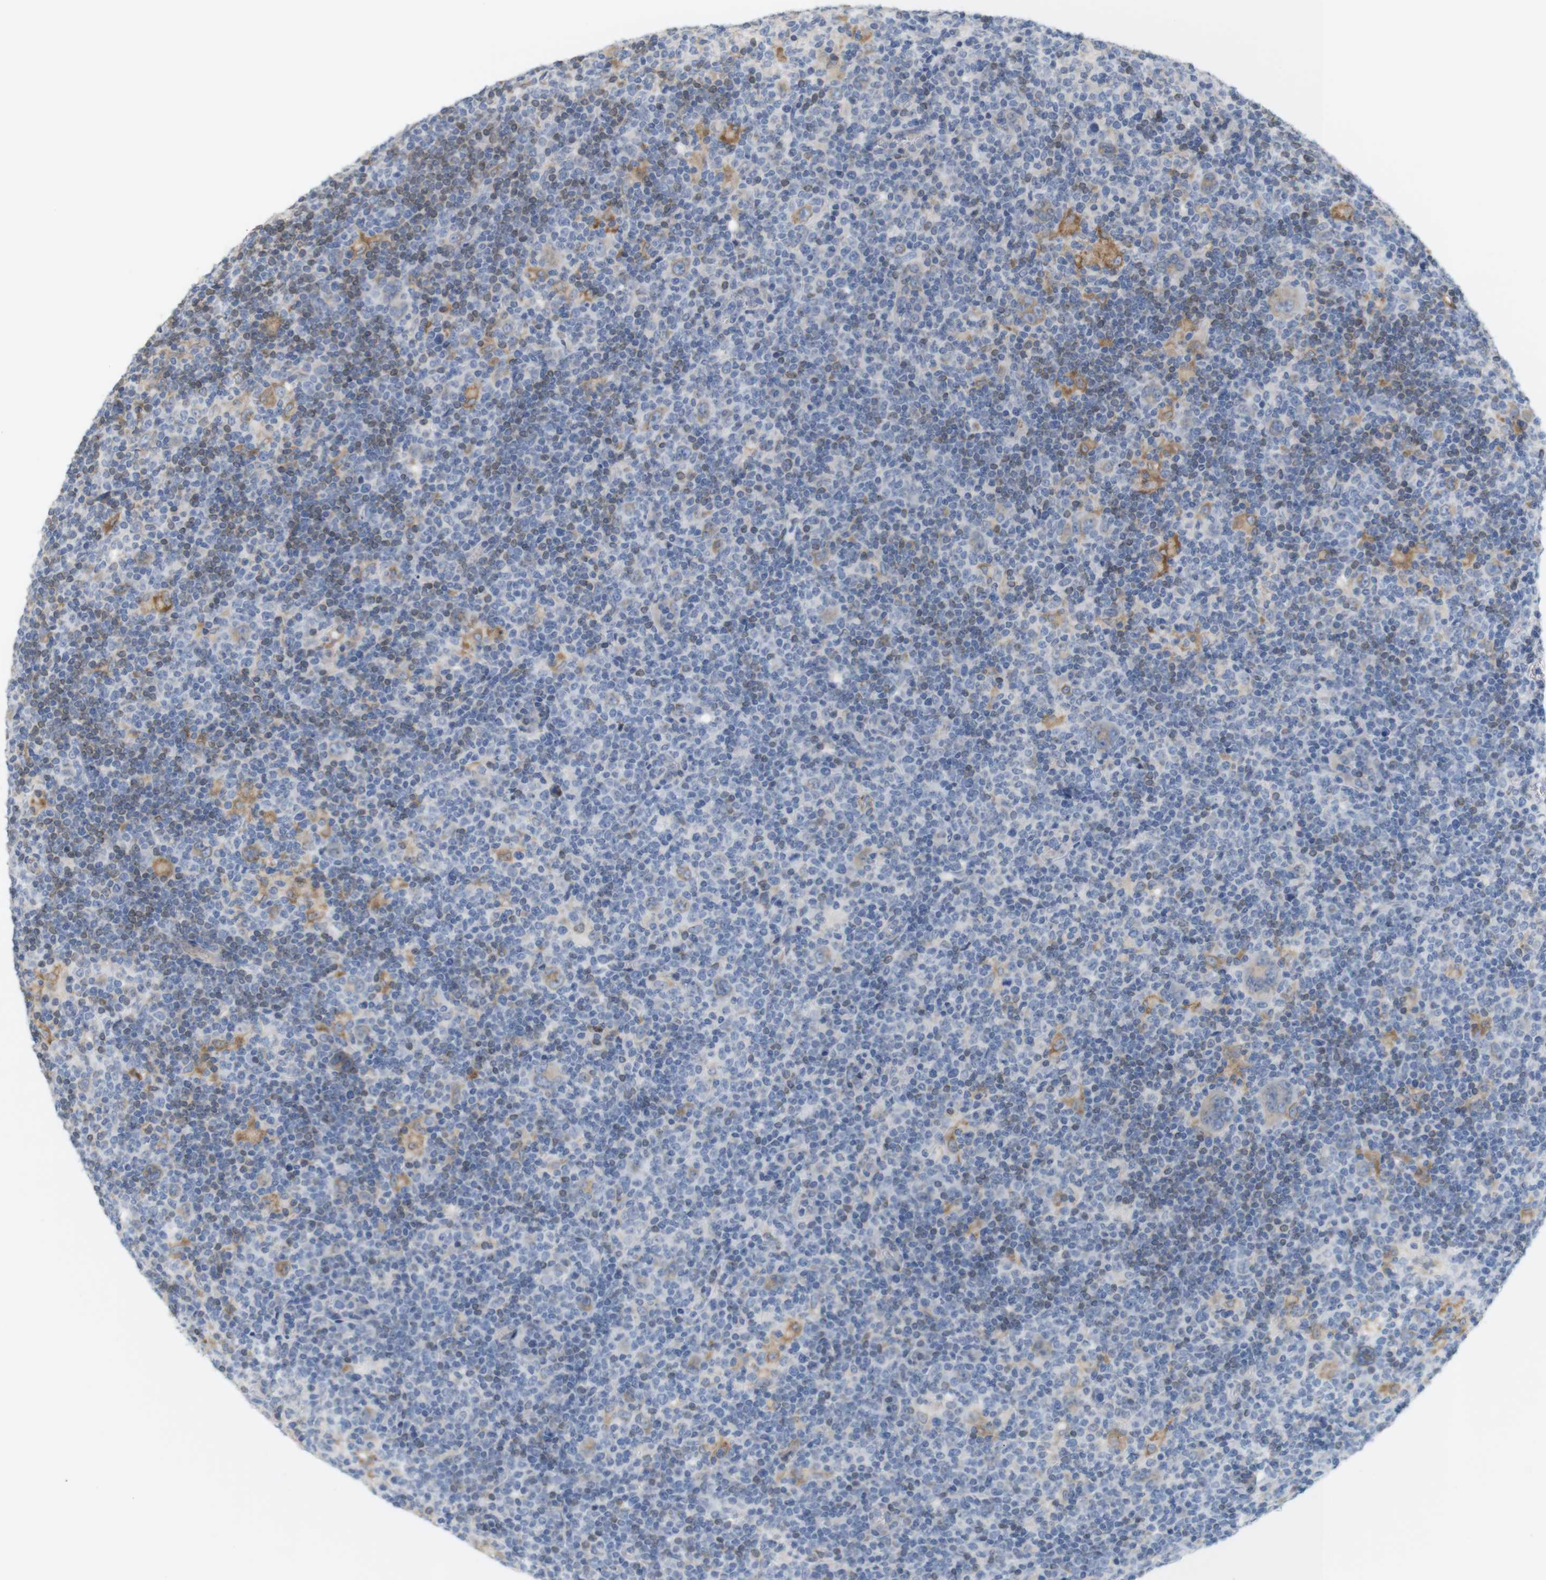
{"staining": {"intensity": "weak", "quantity": "25%-75%", "location": "cytoplasmic/membranous"}, "tissue": "lymphoma", "cell_type": "Tumor cells", "image_type": "cancer", "snomed": [{"axis": "morphology", "description": "Hodgkin's disease, NOS"}, {"axis": "topography", "description": "Lymph node"}], "caption": "High-power microscopy captured an immunohistochemistry micrograph of Hodgkin's disease, revealing weak cytoplasmic/membranous expression in about 25%-75% of tumor cells.", "gene": "ITPR1", "patient": {"sex": "female", "age": 57}}